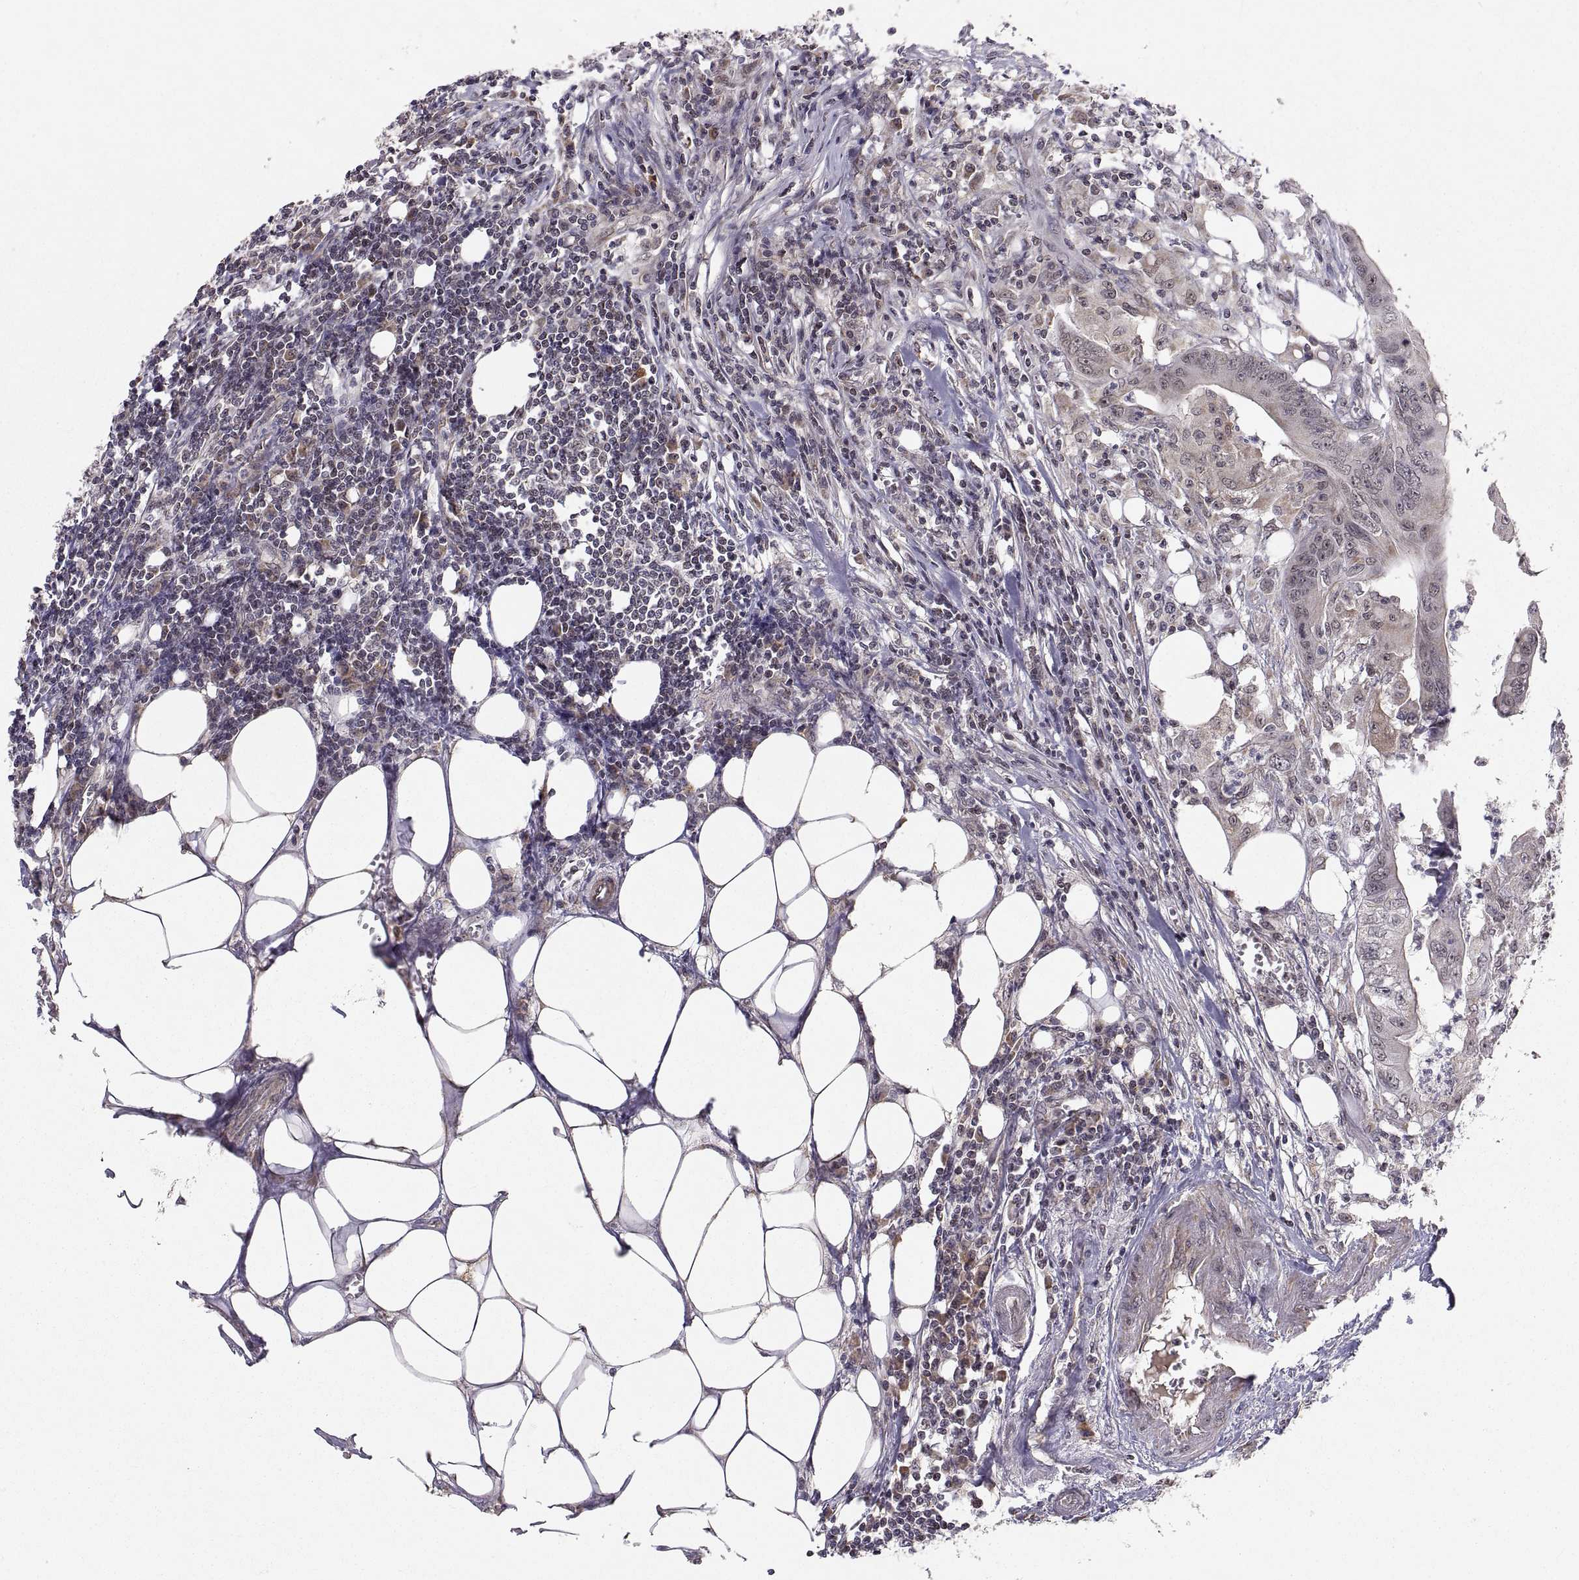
{"staining": {"intensity": "moderate", "quantity": "<25%", "location": "cytoplasmic/membranous"}, "tissue": "colorectal cancer", "cell_type": "Tumor cells", "image_type": "cancer", "snomed": [{"axis": "morphology", "description": "Adenocarcinoma, NOS"}, {"axis": "topography", "description": "Colon"}], "caption": "Brown immunohistochemical staining in adenocarcinoma (colorectal) displays moderate cytoplasmic/membranous expression in approximately <25% of tumor cells.", "gene": "ABL2", "patient": {"sex": "male", "age": 84}}